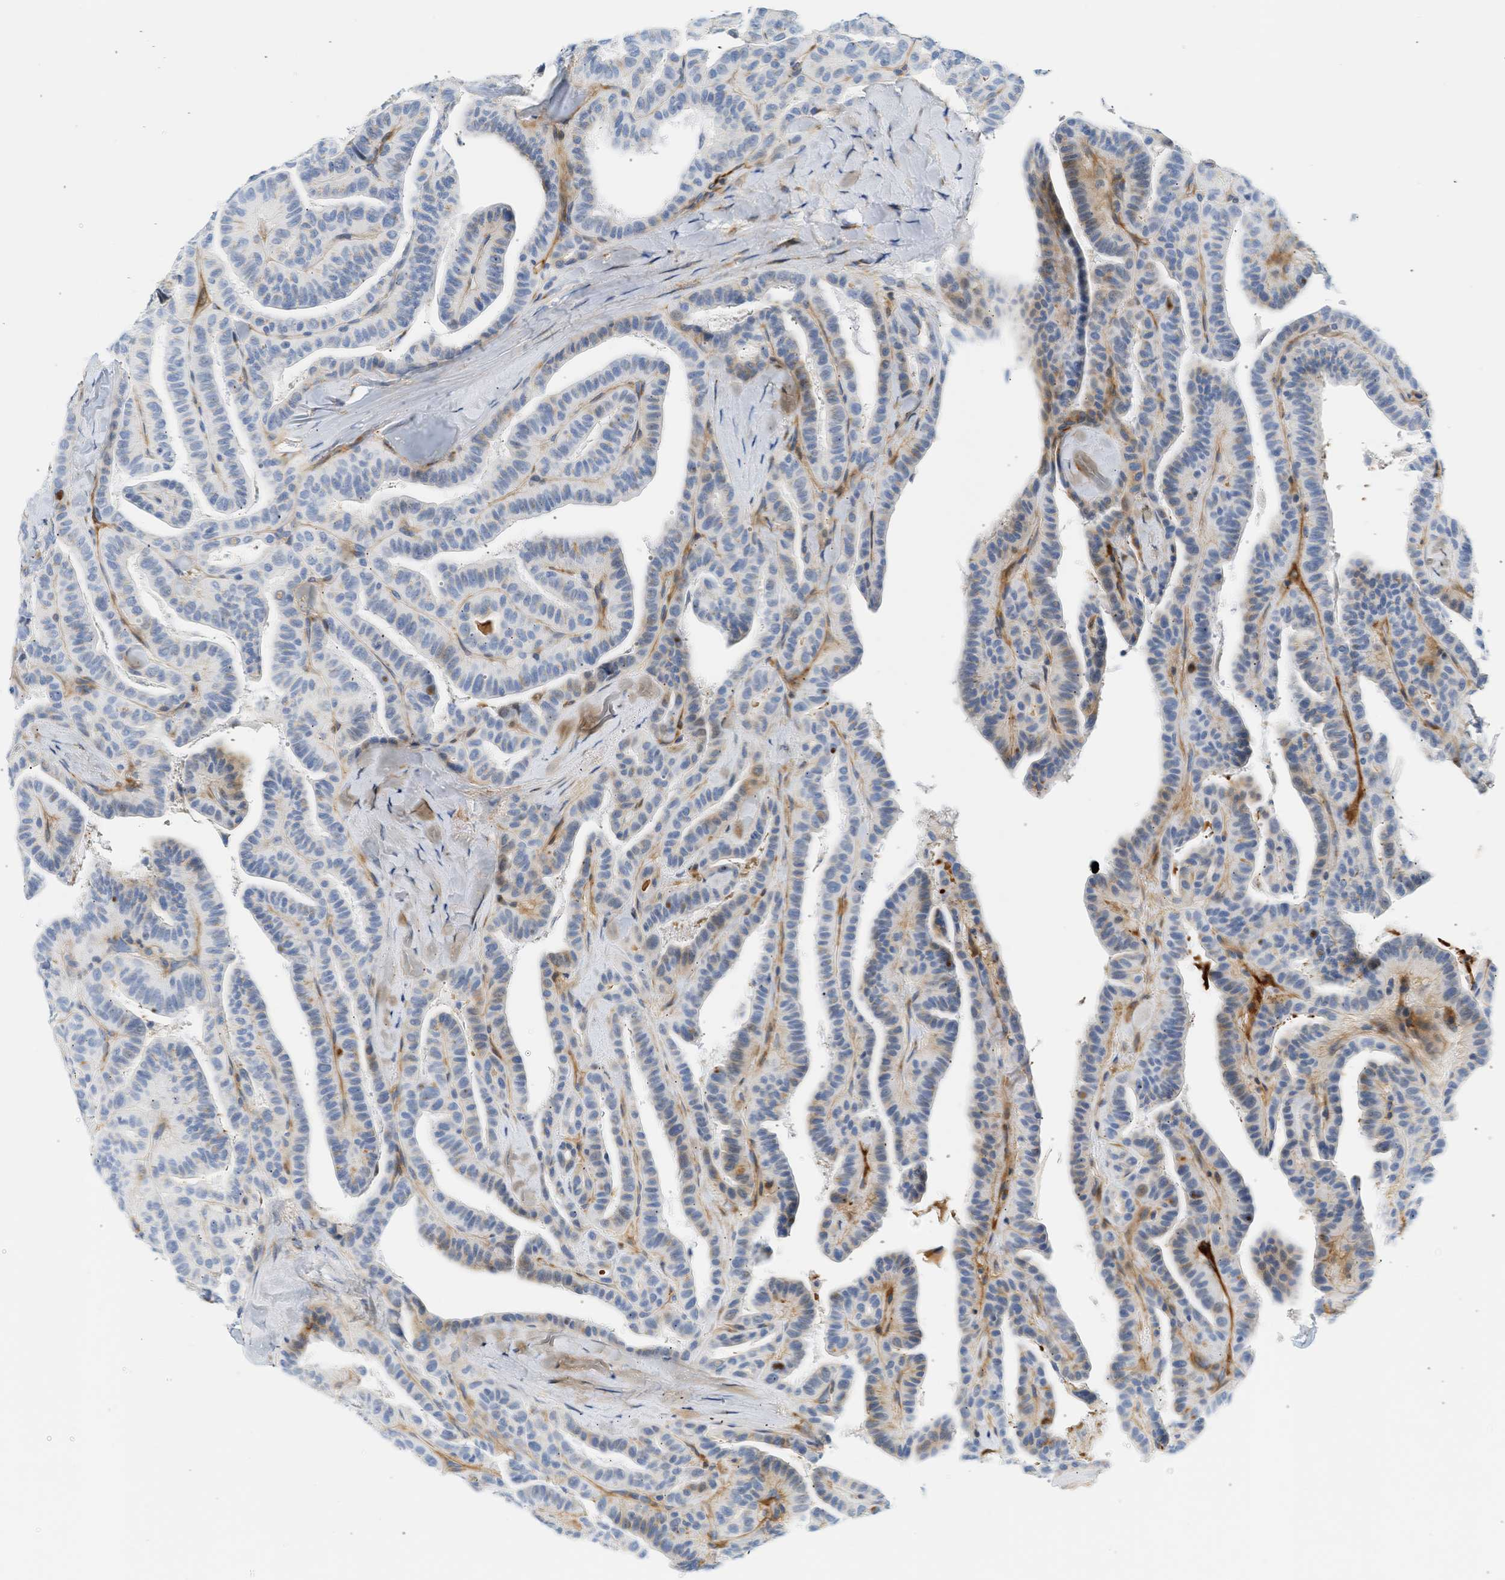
{"staining": {"intensity": "negative", "quantity": "none", "location": "none"}, "tissue": "thyroid cancer", "cell_type": "Tumor cells", "image_type": "cancer", "snomed": [{"axis": "morphology", "description": "Papillary adenocarcinoma, NOS"}, {"axis": "topography", "description": "Thyroid gland"}], "caption": "A histopathology image of human thyroid cancer (papillary adenocarcinoma) is negative for staining in tumor cells.", "gene": "SLC30A7", "patient": {"sex": "male", "age": 77}}